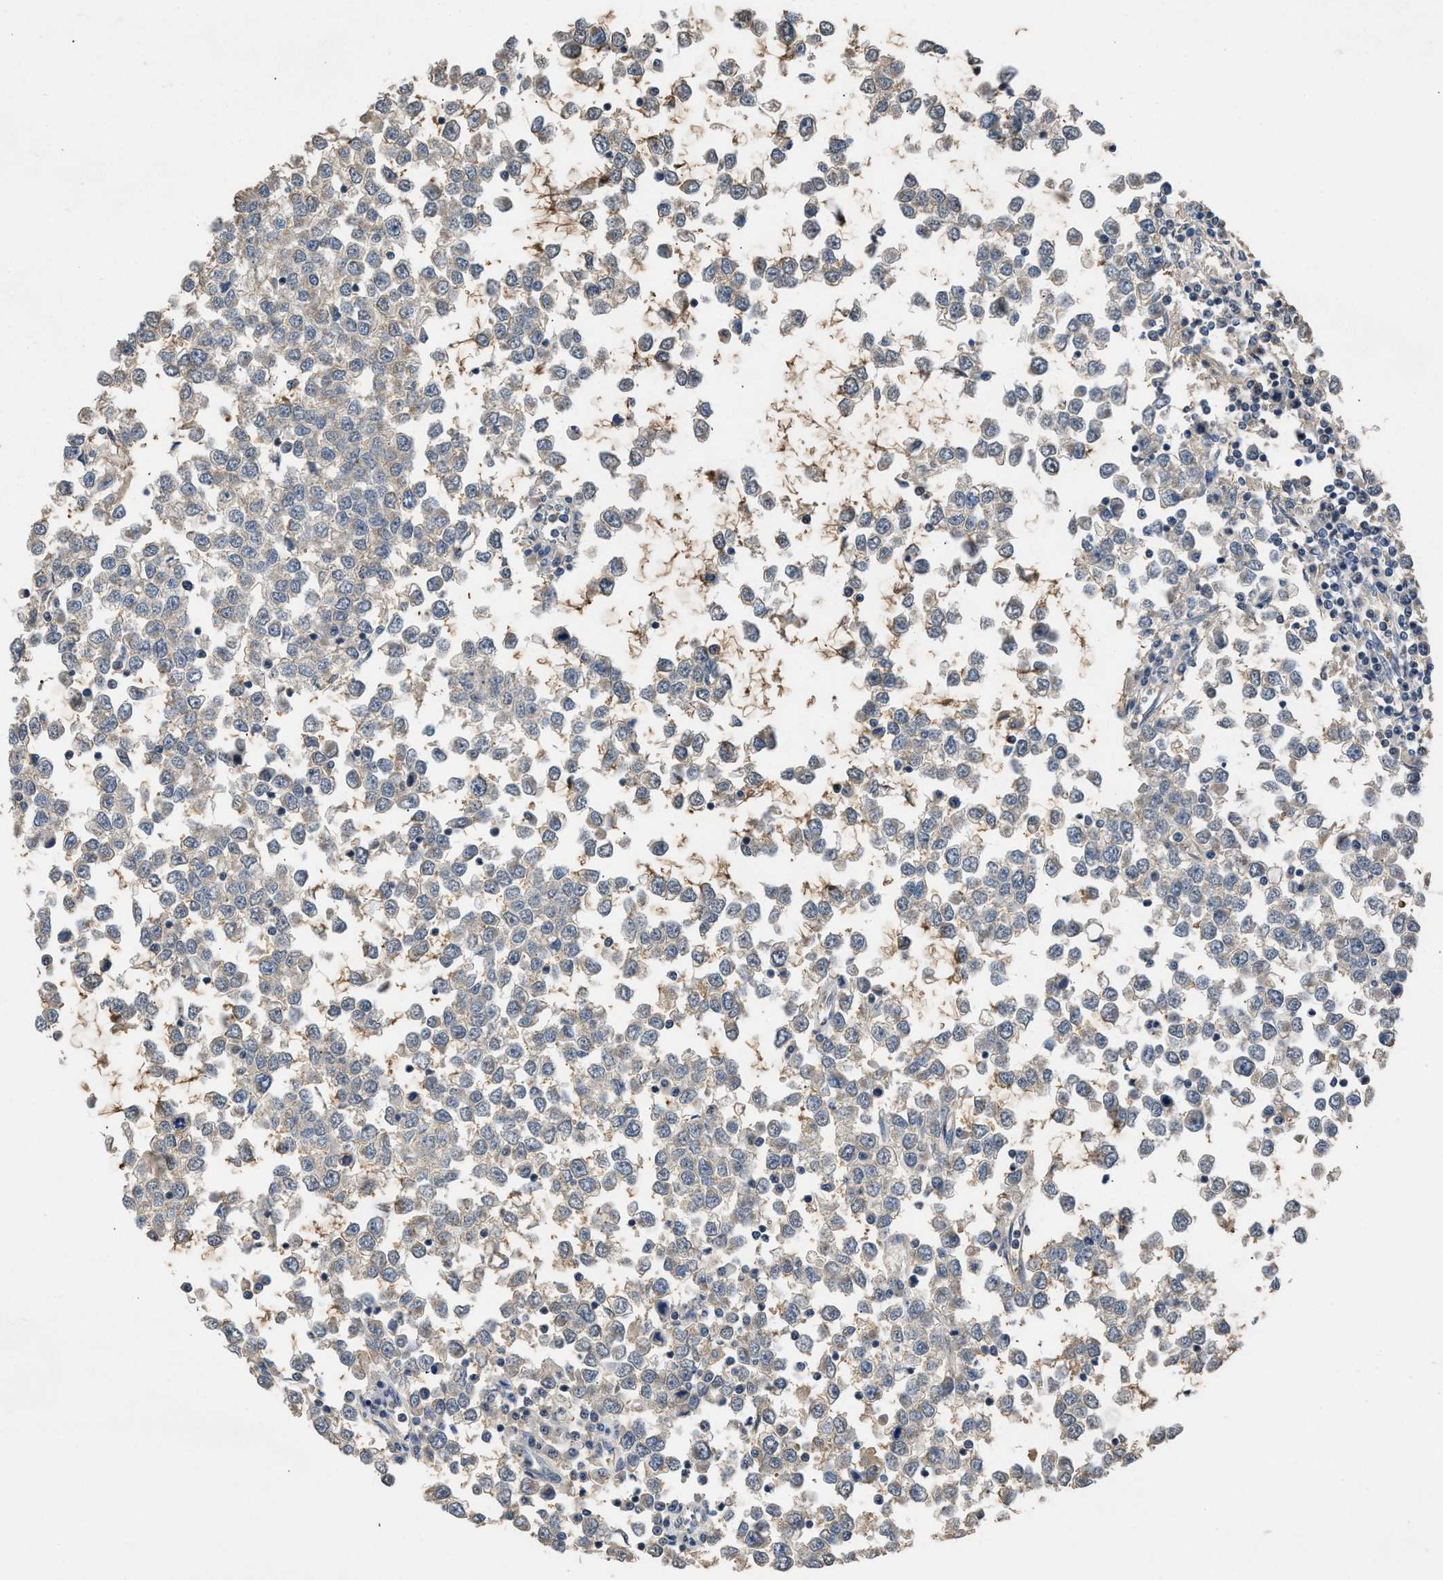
{"staining": {"intensity": "weak", "quantity": "<25%", "location": "cytoplasmic/membranous"}, "tissue": "testis cancer", "cell_type": "Tumor cells", "image_type": "cancer", "snomed": [{"axis": "morphology", "description": "Seminoma, NOS"}, {"axis": "topography", "description": "Testis"}], "caption": "Tumor cells are negative for protein expression in human testis cancer.", "gene": "TERF2IP", "patient": {"sex": "male", "age": 65}}